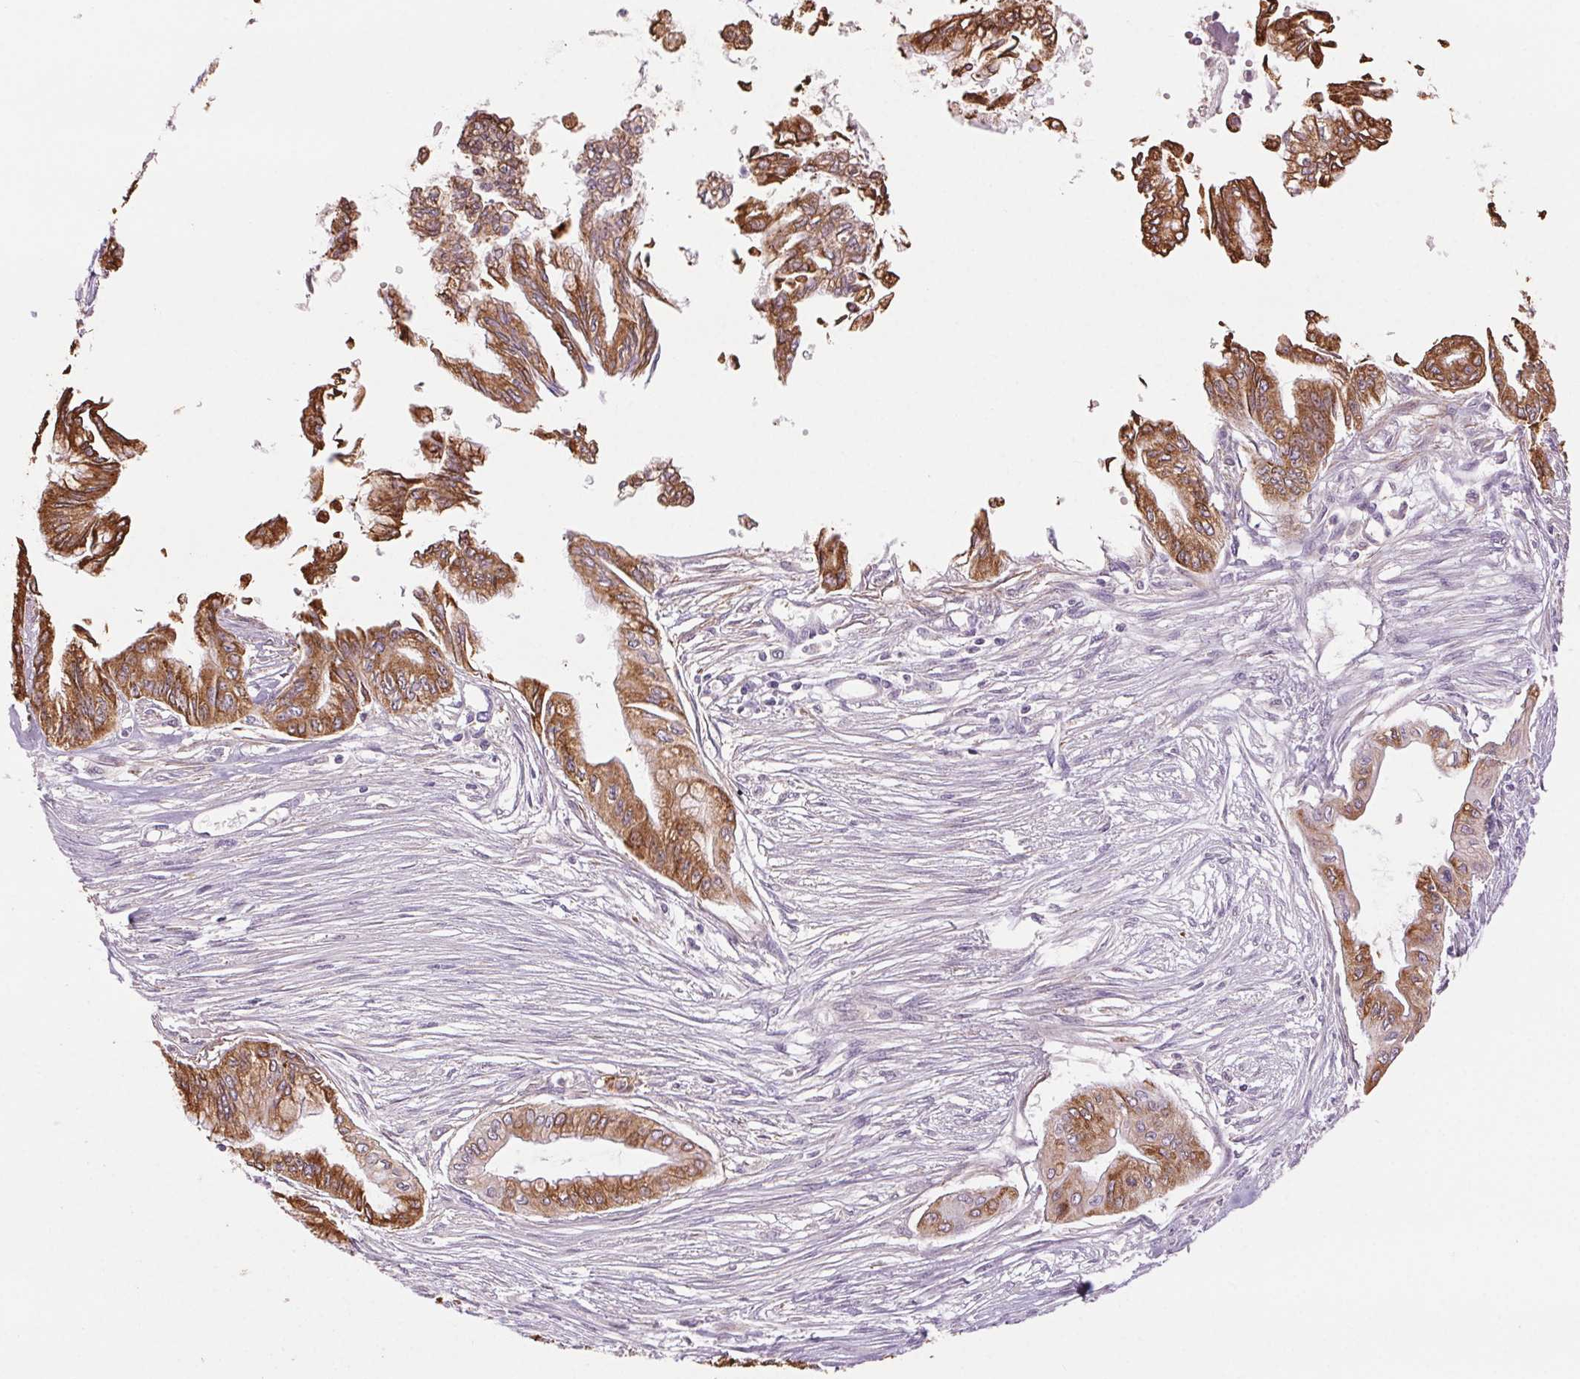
{"staining": {"intensity": "moderate", "quantity": ">75%", "location": "cytoplasmic/membranous"}, "tissue": "pancreatic cancer", "cell_type": "Tumor cells", "image_type": "cancer", "snomed": [{"axis": "morphology", "description": "Adenocarcinoma, NOS"}, {"axis": "topography", "description": "Pancreas"}], "caption": "Protein staining of adenocarcinoma (pancreatic) tissue exhibits moderate cytoplasmic/membranous expression in approximately >75% of tumor cells.", "gene": "HHLA2", "patient": {"sex": "female", "age": 68}}